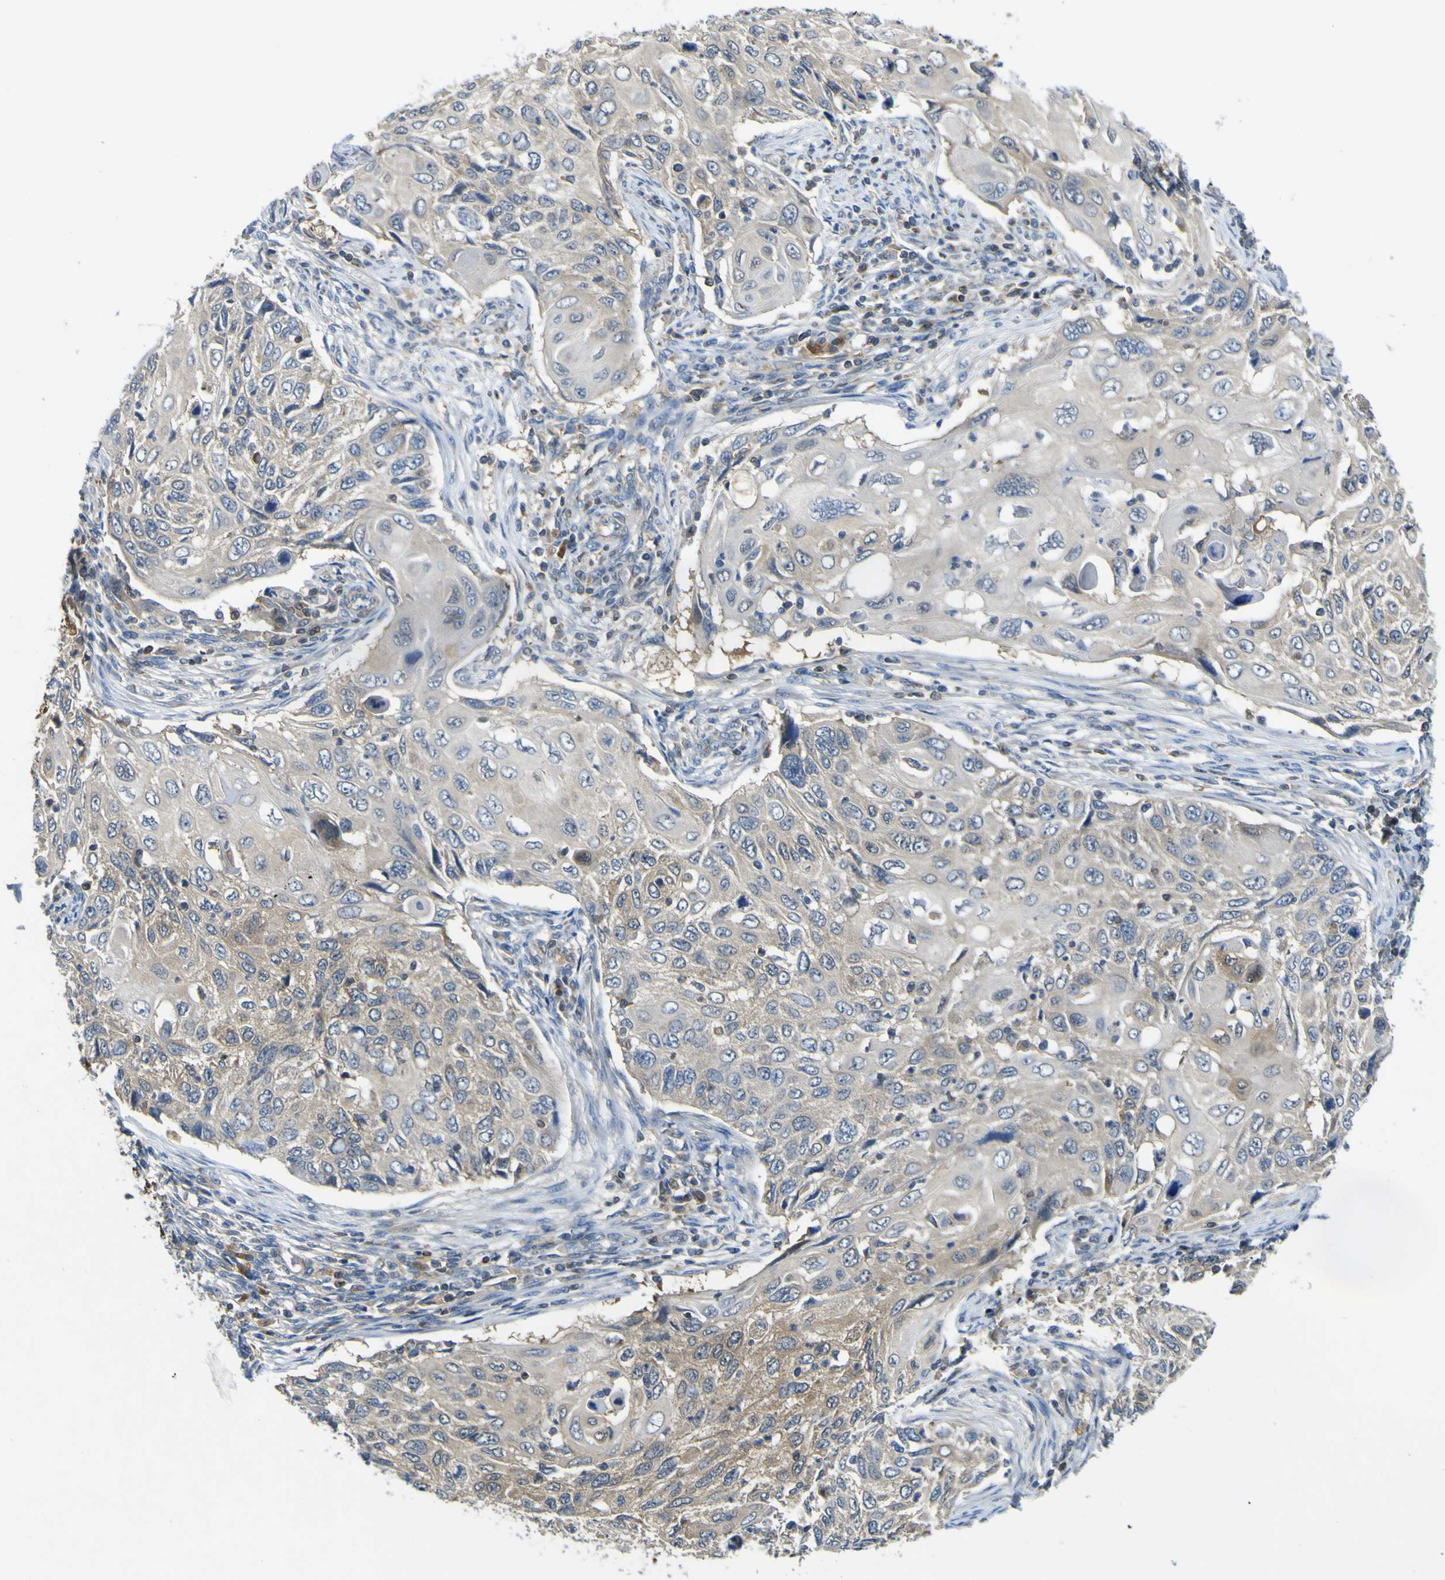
{"staining": {"intensity": "moderate", "quantity": ">75%", "location": "cytoplasmic/membranous"}, "tissue": "cervical cancer", "cell_type": "Tumor cells", "image_type": "cancer", "snomed": [{"axis": "morphology", "description": "Squamous cell carcinoma, NOS"}, {"axis": "topography", "description": "Cervix"}], "caption": "A brown stain shows moderate cytoplasmic/membranous positivity of a protein in cervical cancer tumor cells. The staining was performed using DAB to visualize the protein expression in brown, while the nuclei were stained in blue with hematoxylin (Magnification: 20x).", "gene": "EML2", "patient": {"sex": "female", "age": 70}}